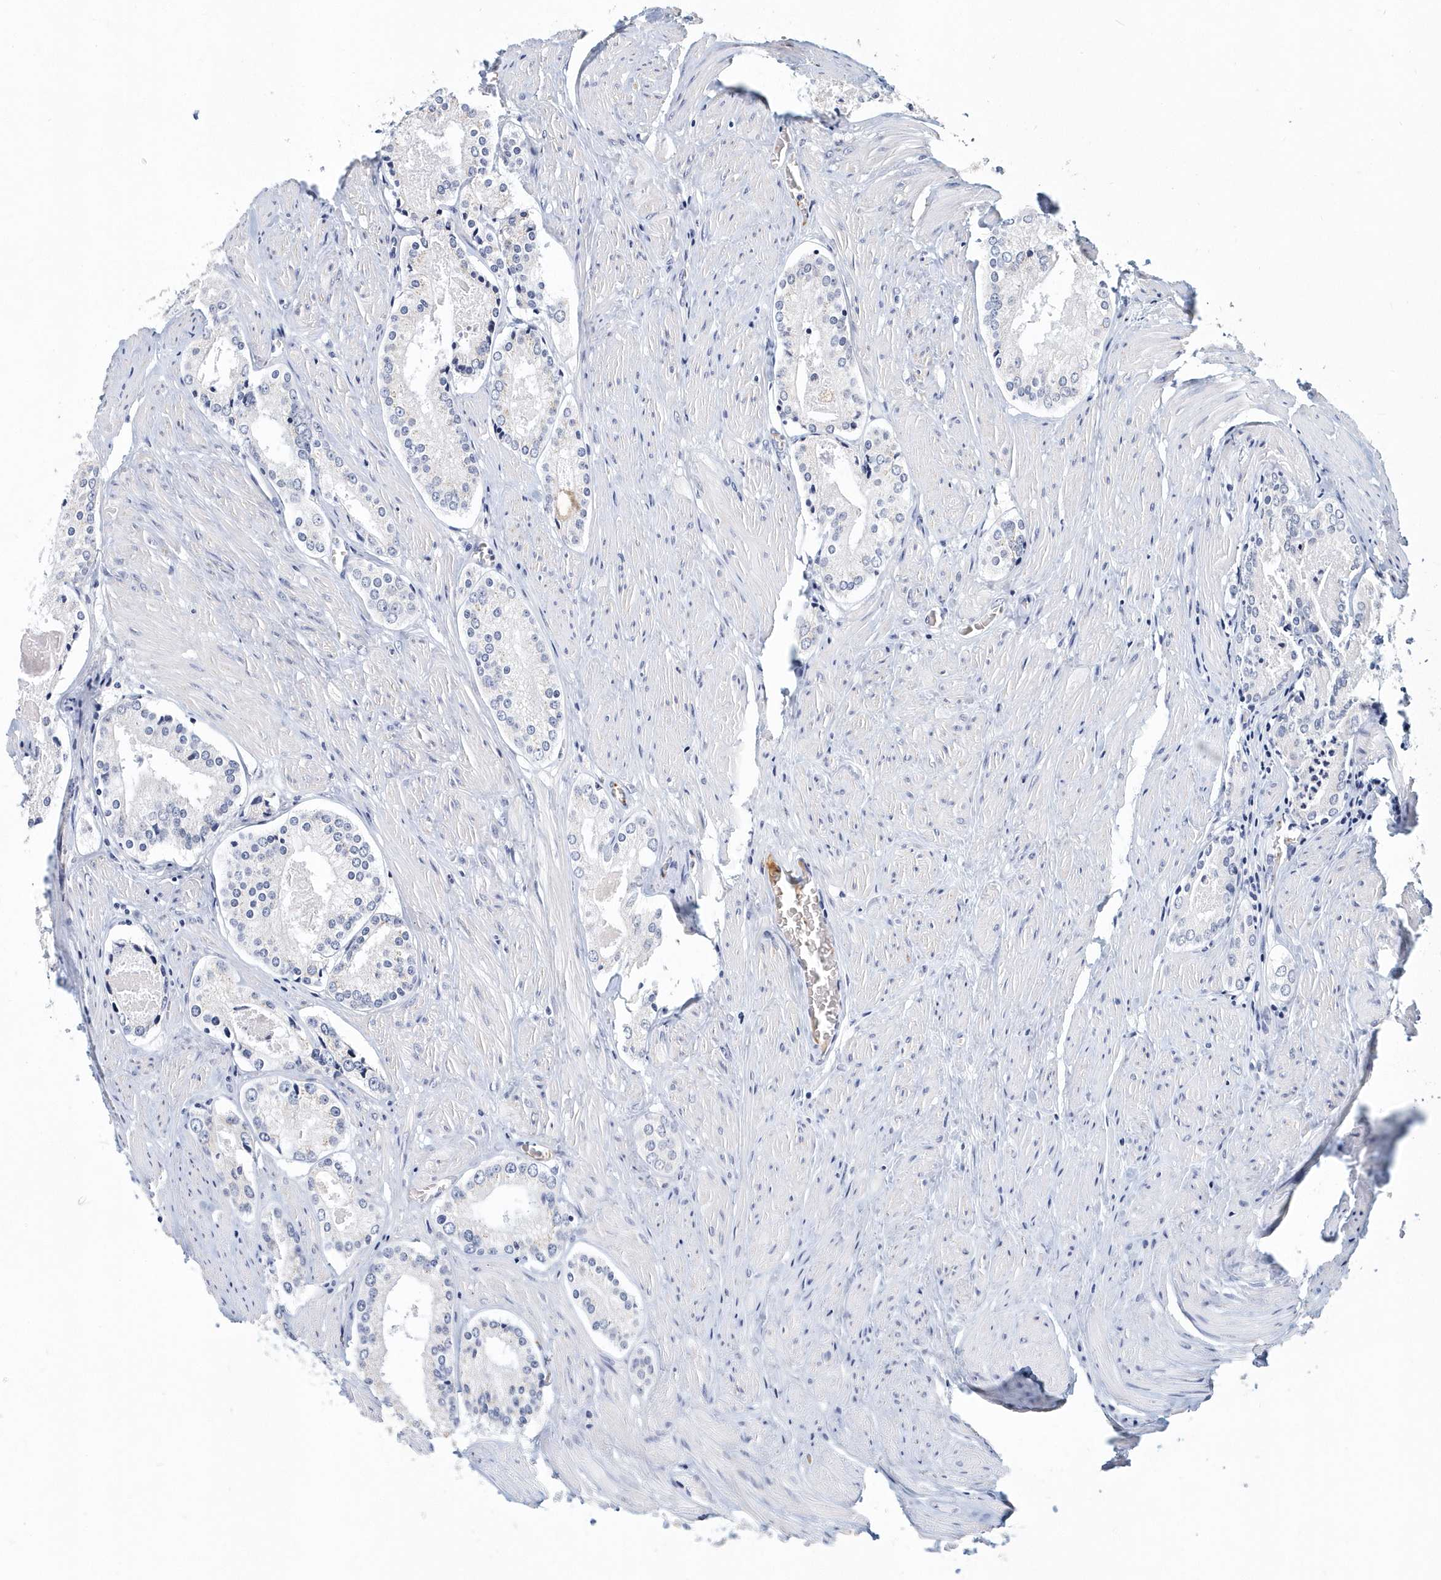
{"staining": {"intensity": "negative", "quantity": "none", "location": "none"}, "tissue": "prostate cancer", "cell_type": "Tumor cells", "image_type": "cancer", "snomed": [{"axis": "morphology", "description": "Adenocarcinoma, Low grade"}, {"axis": "topography", "description": "Prostate"}], "caption": "The photomicrograph displays no staining of tumor cells in prostate cancer (low-grade adenocarcinoma). (Brightfield microscopy of DAB immunohistochemistry at high magnification).", "gene": "ITGA2B", "patient": {"sex": "male", "age": 54}}